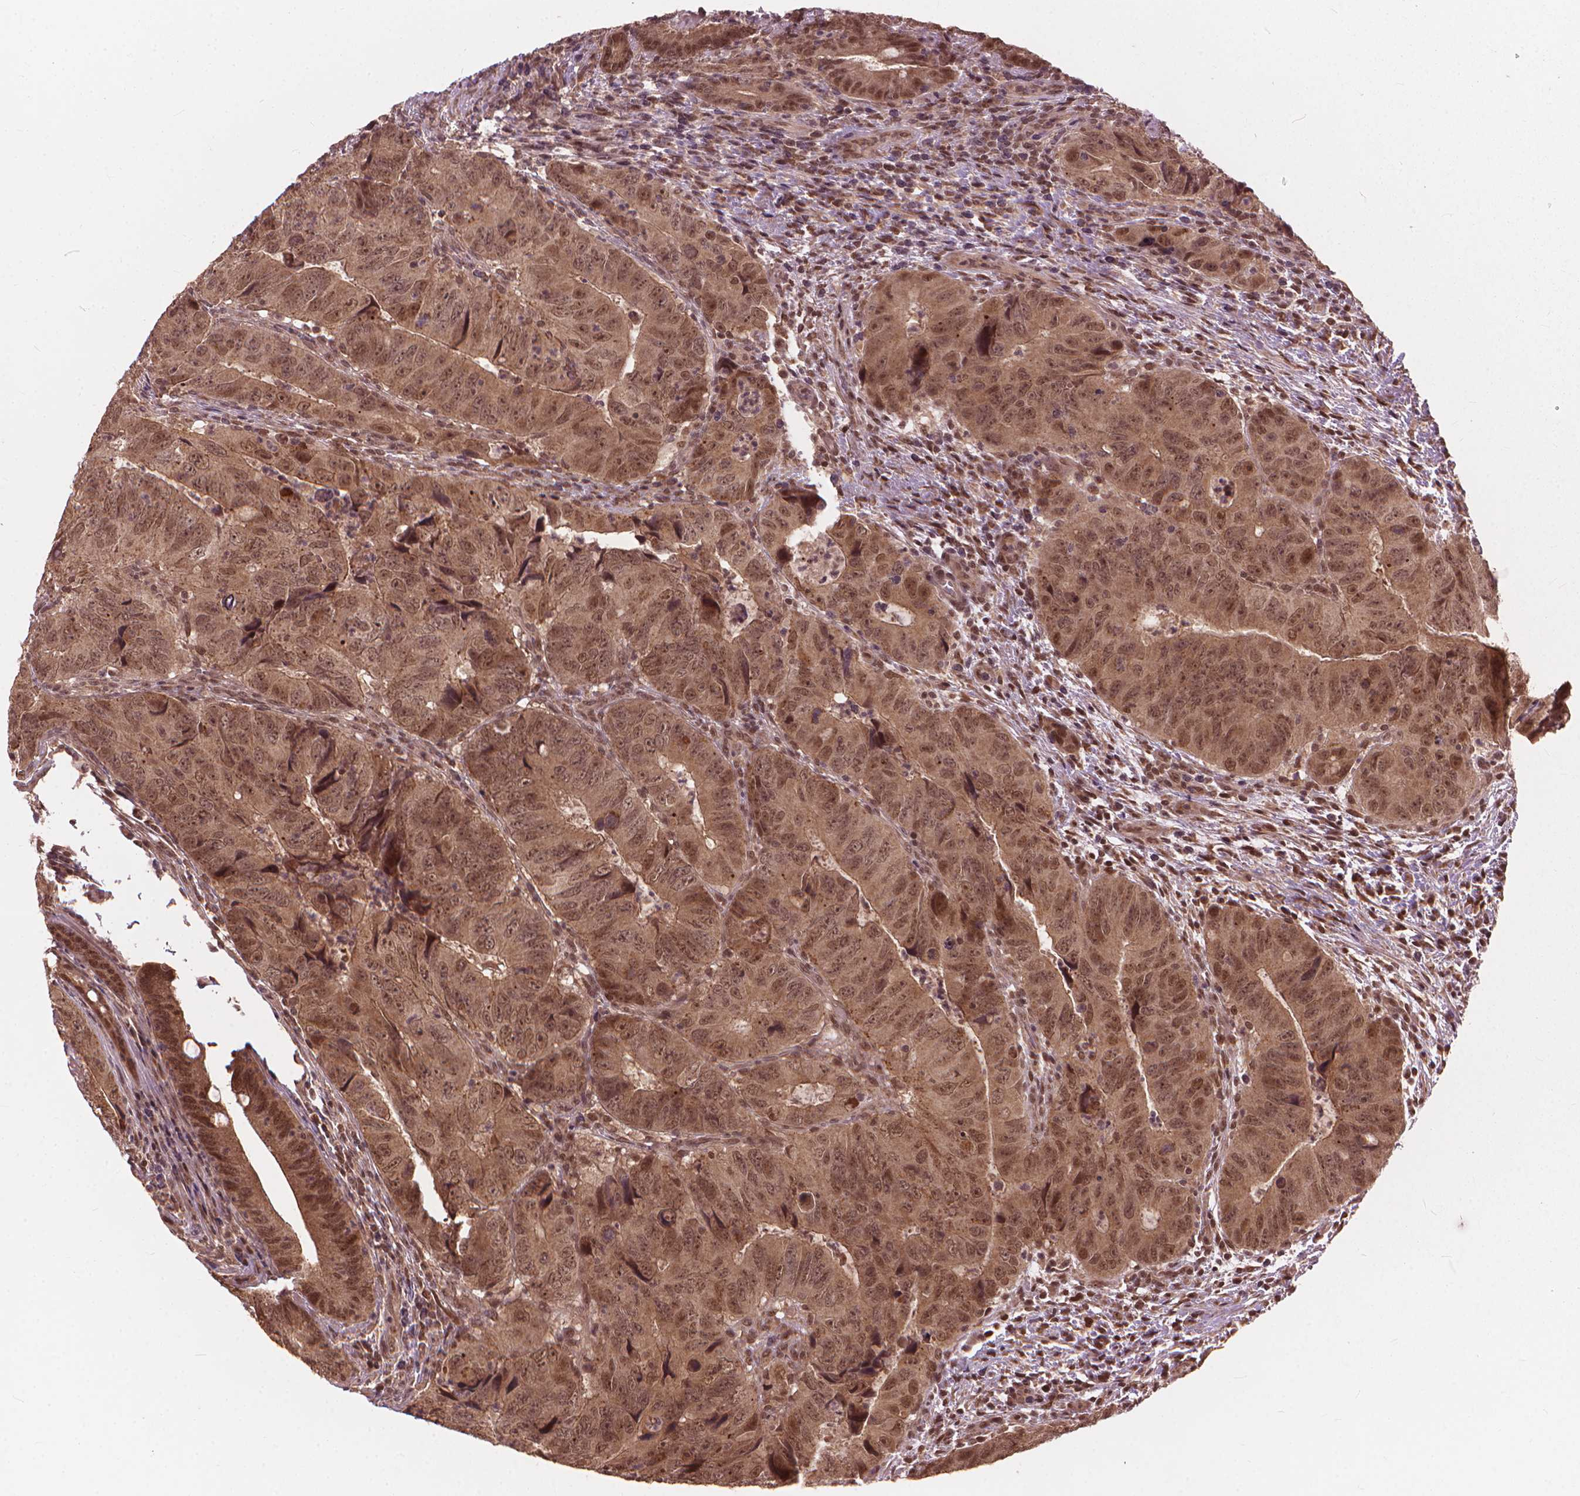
{"staining": {"intensity": "moderate", "quantity": ">75%", "location": "cytoplasmic/membranous,nuclear"}, "tissue": "colorectal cancer", "cell_type": "Tumor cells", "image_type": "cancer", "snomed": [{"axis": "morphology", "description": "Adenocarcinoma, NOS"}, {"axis": "topography", "description": "Colon"}], "caption": "Protein staining displays moderate cytoplasmic/membranous and nuclear staining in about >75% of tumor cells in colorectal adenocarcinoma.", "gene": "SSU72", "patient": {"sex": "male", "age": 79}}